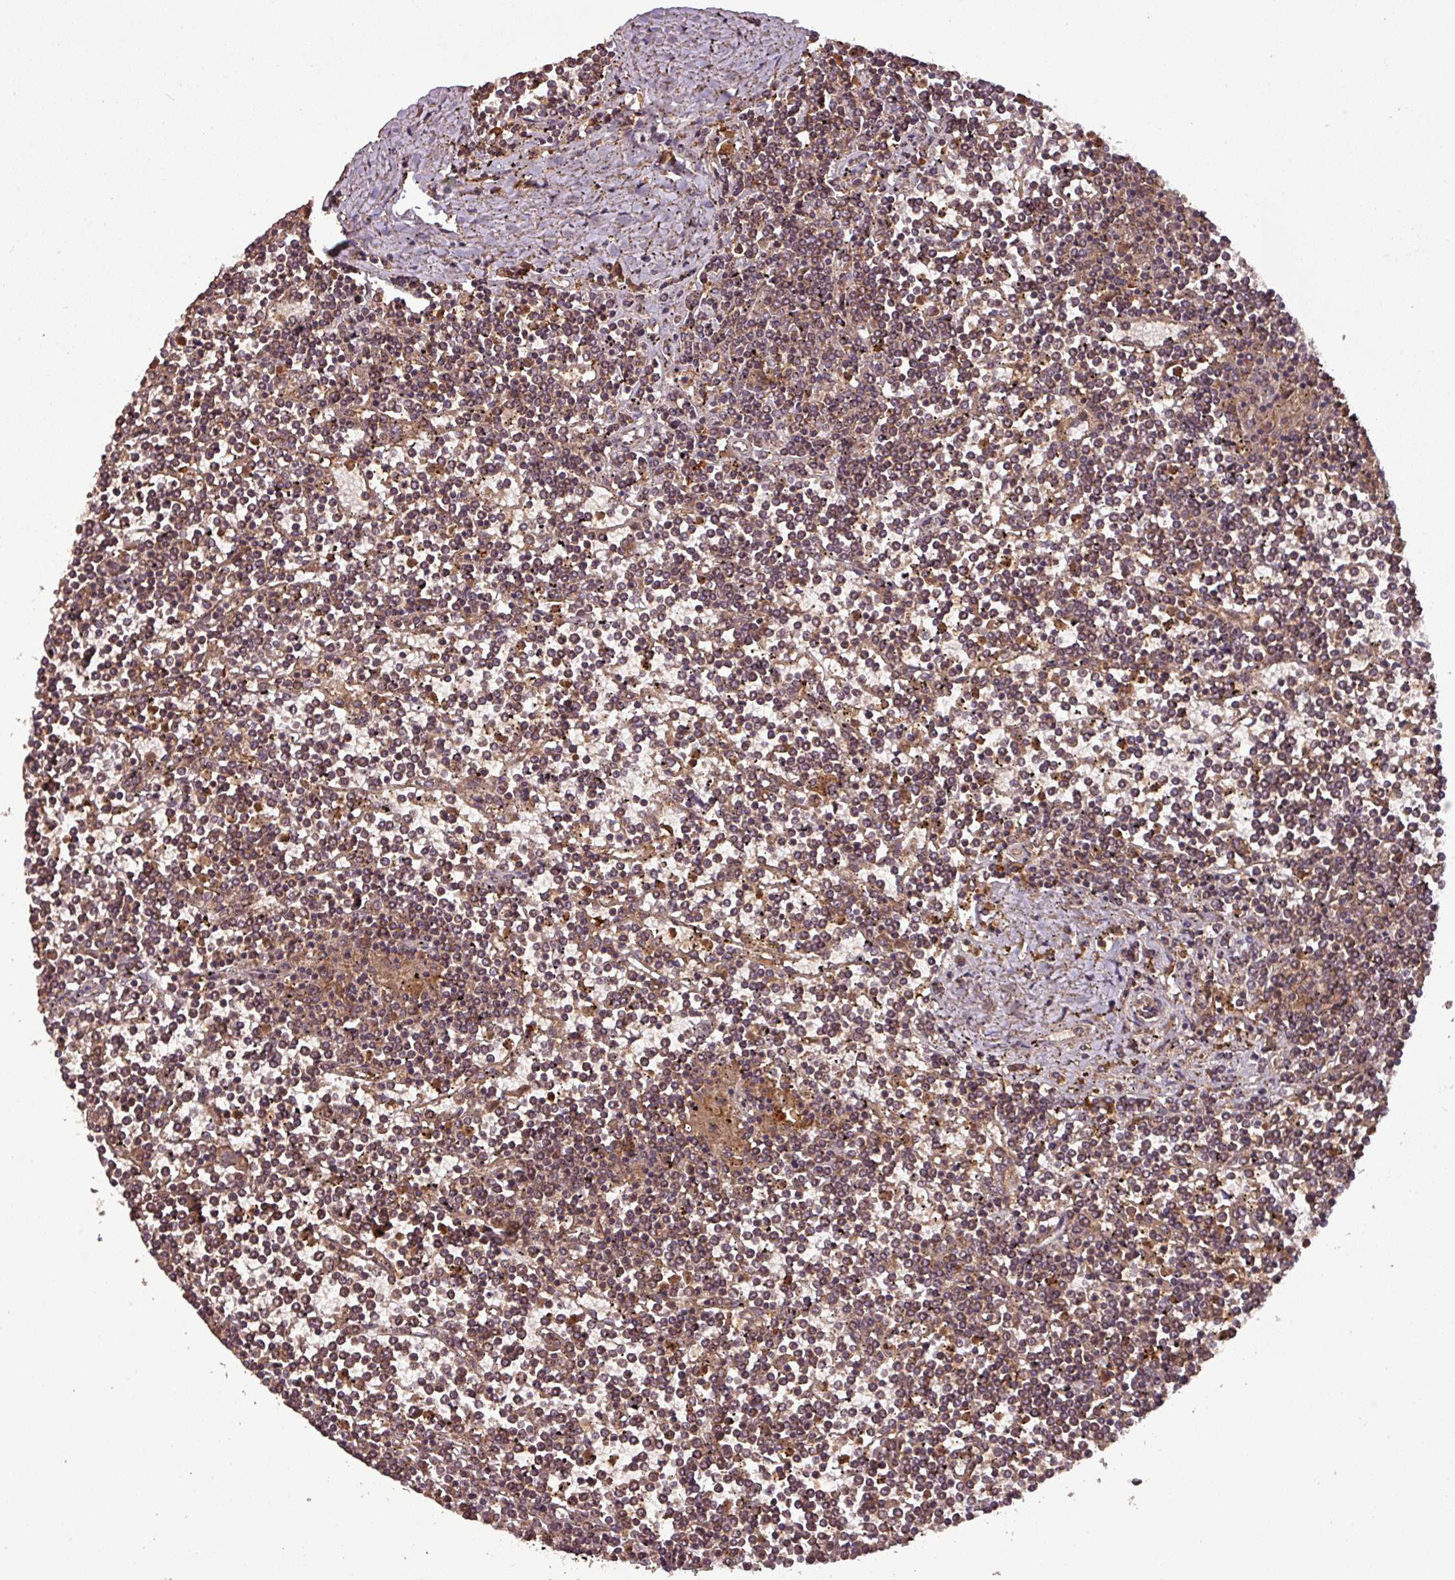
{"staining": {"intensity": "weak", "quantity": ">75%", "location": "cytoplasmic/membranous,nuclear"}, "tissue": "lymphoma", "cell_type": "Tumor cells", "image_type": "cancer", "snomed": [{"axis": "morphology", "description": "Malignant lymphoma, non-Hodgkin's type, Low grade"}, {"axis": "topography", "description": "Spleen"}], "caption": "A low amount of weak cytoplasmic/membranous and nuclear expression is identified in about >75% of tumor cells in lymphoma tissue.", "gene": "NT5C3A", "patient": {"sex": "female", "age": 19}}